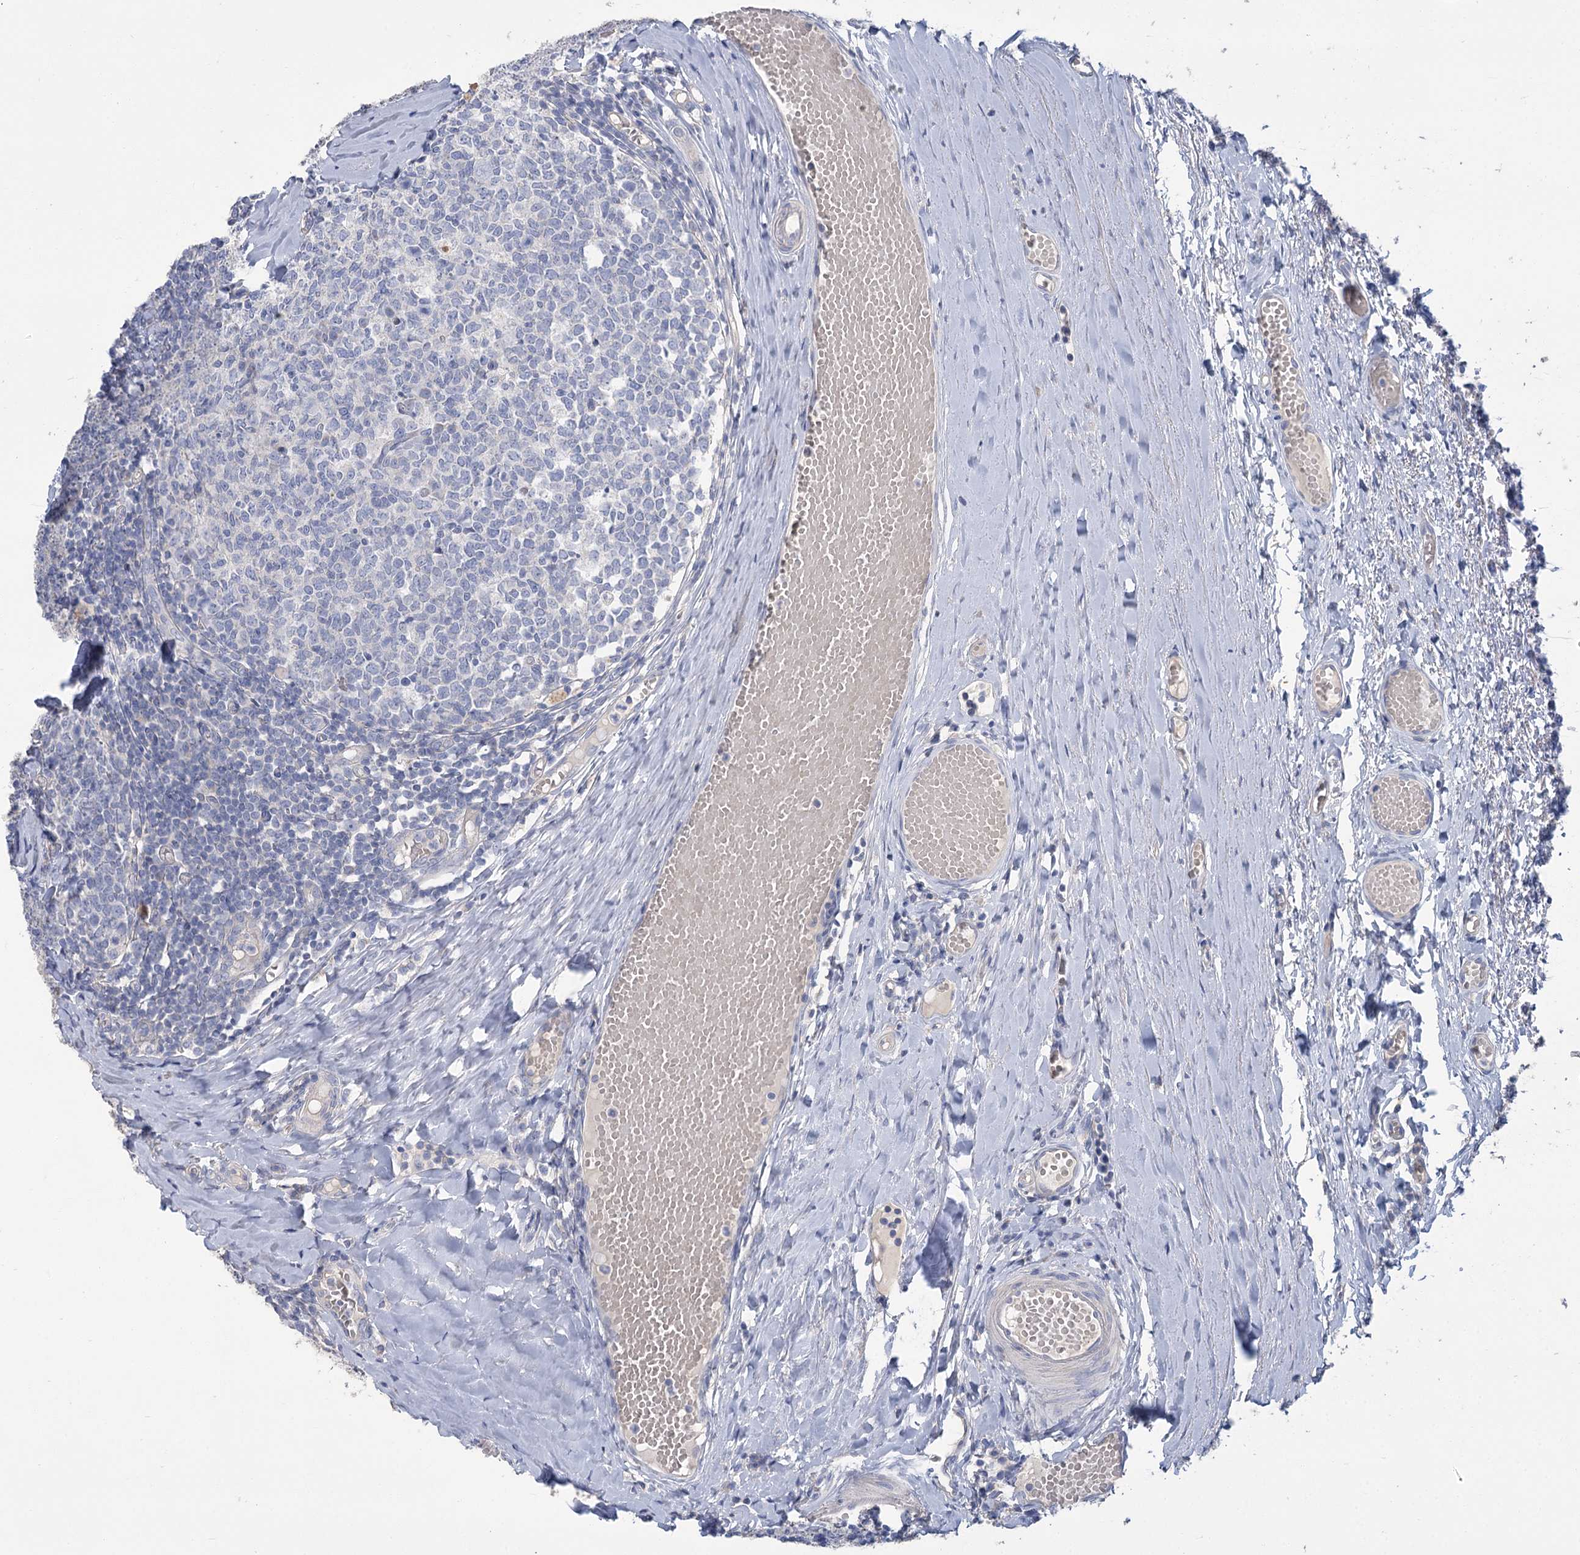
{"staining": {"intensity": "negative", "quantity": "none", "location": "none"}, "tissue": "tonsil", "cell_type": "Germinal center cells", "image_type": "normal", "snomed": [{"axis": "morphology", "description": "Normal tissue, NOS"}, {"axis": "topography", "description": "Tonsil"}], "caption": "This is a histopathology image of IHC staining of unremarkable tonsil, which shows no staining in germinal center cells. (Brightfield microscopy of DAB (3,3'-diaminobenzidine) immunohistochemistry (IHC) at high magnification).", "gene": "SLC9A3", "patient": {"sex": "female", "age": 19}}